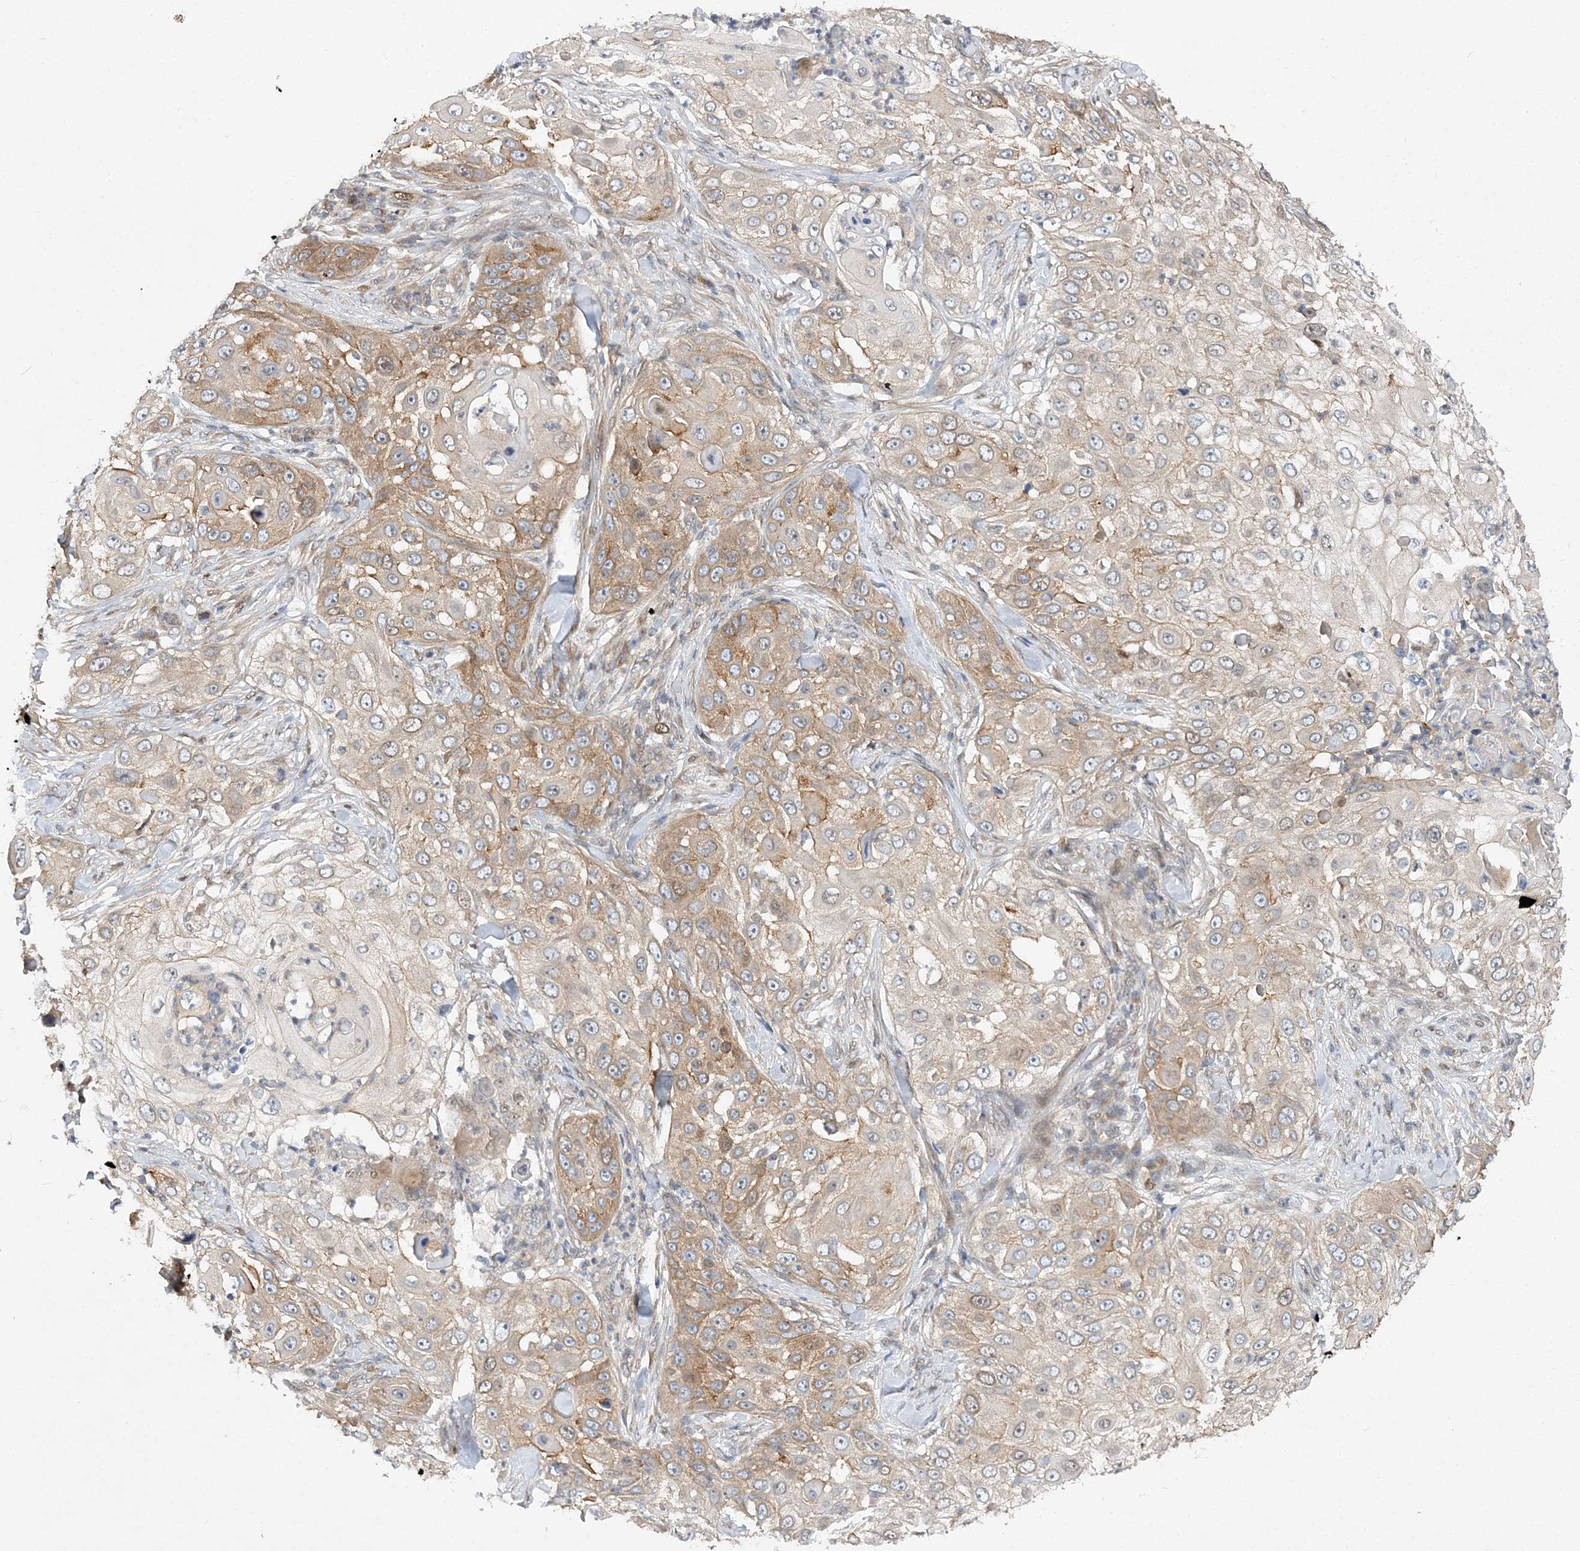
{"staining": {"intensity": "moderate", "quantity": "25%-75%", "location": "cytoplasmic/membranous"}, "tissue": "skin cancer", "cell_type": "Tumor cells", "image_type": "cancer", "snomed": [{"axis": "morphology", "description": "Squamous cell carcinoma, NOS"}, {"axis": "topography", "description": "Skin"}], "caption": "Tumor cells show medium levels of moderate cytoplasmic/membranous expression in about 25%-75% of cells in skin squamous cell carcinoma.", "gene": "MXI1", "patient": {"sex": "female", "age": 44}}